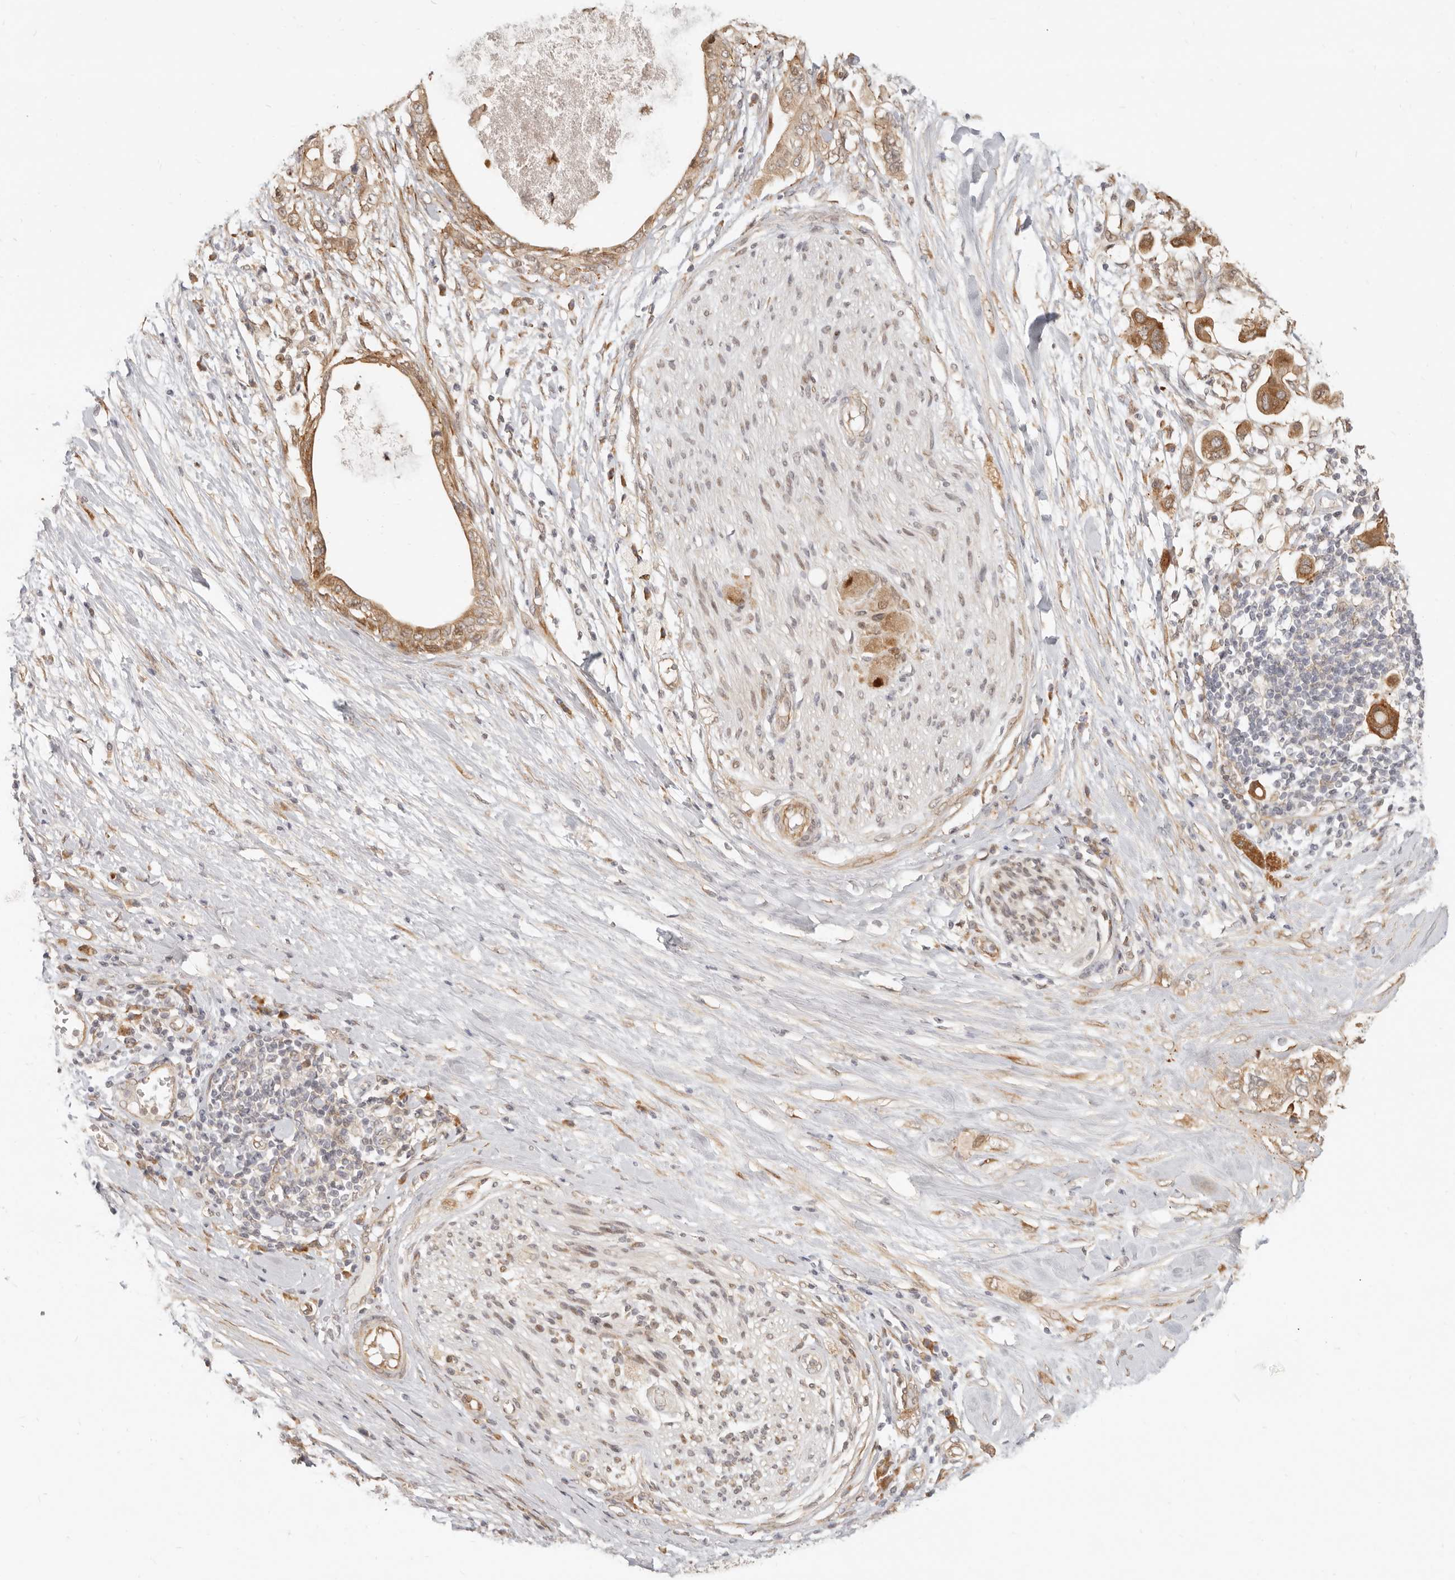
{"staining": {"intensity": "moderate", "quantity": ">75%", "location": "cytoplasmic/membranous"}, "tissue": "pancreatic cancer", "cell_type": "Tumor cells", "image_type": "cancer", "snomed": [{"axis": "morphology", "description": "Adenocarcinoma, NOS"}, {"axis": "topography", "description": "Pancreas"}], "caption": "IHC of pancreatic cancer shows medium levels of moderate cytoplasmic/membranous staining in about >75% of tumor cells.", "gene": "TUFT1", "patient": {"sex": "female", "age": 56}}